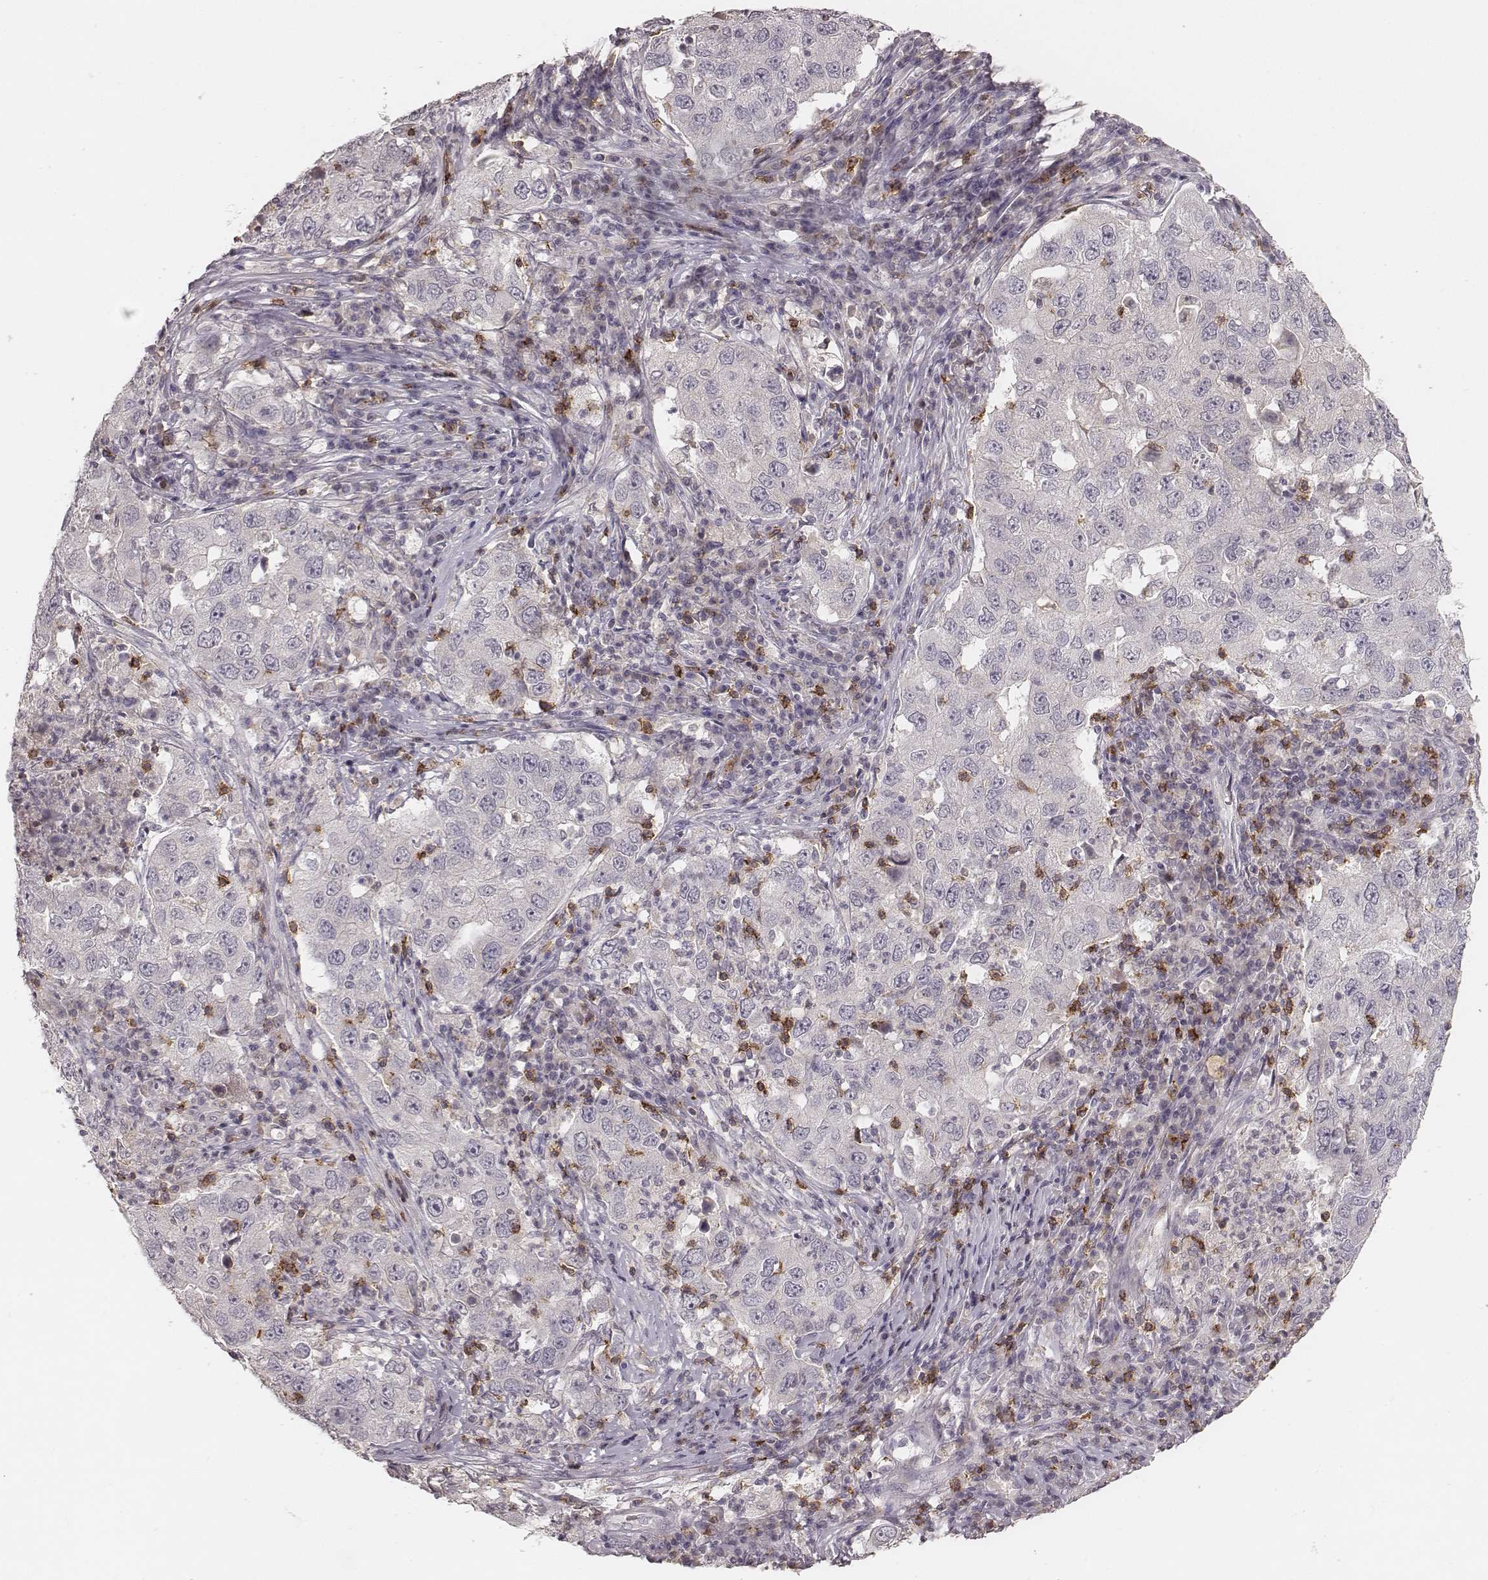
{"staining": {"intensity": "negative", "quantity": "none", "location": "none"}, "tissue": "lung cancer", "cell_type": "Tumor cells", "image_type": "cancer", "snomed": [{"axis": "morphology", "description": "Adenocarcinoma, NOS"}, {"axis": "topography", "description": "Lung"}], "caption": "There is no significant positivity in tumor cells of lung cancer (adenocarcinoma).", "gene": "CD8A", "patient": {"sex": "male", "age": 73}}